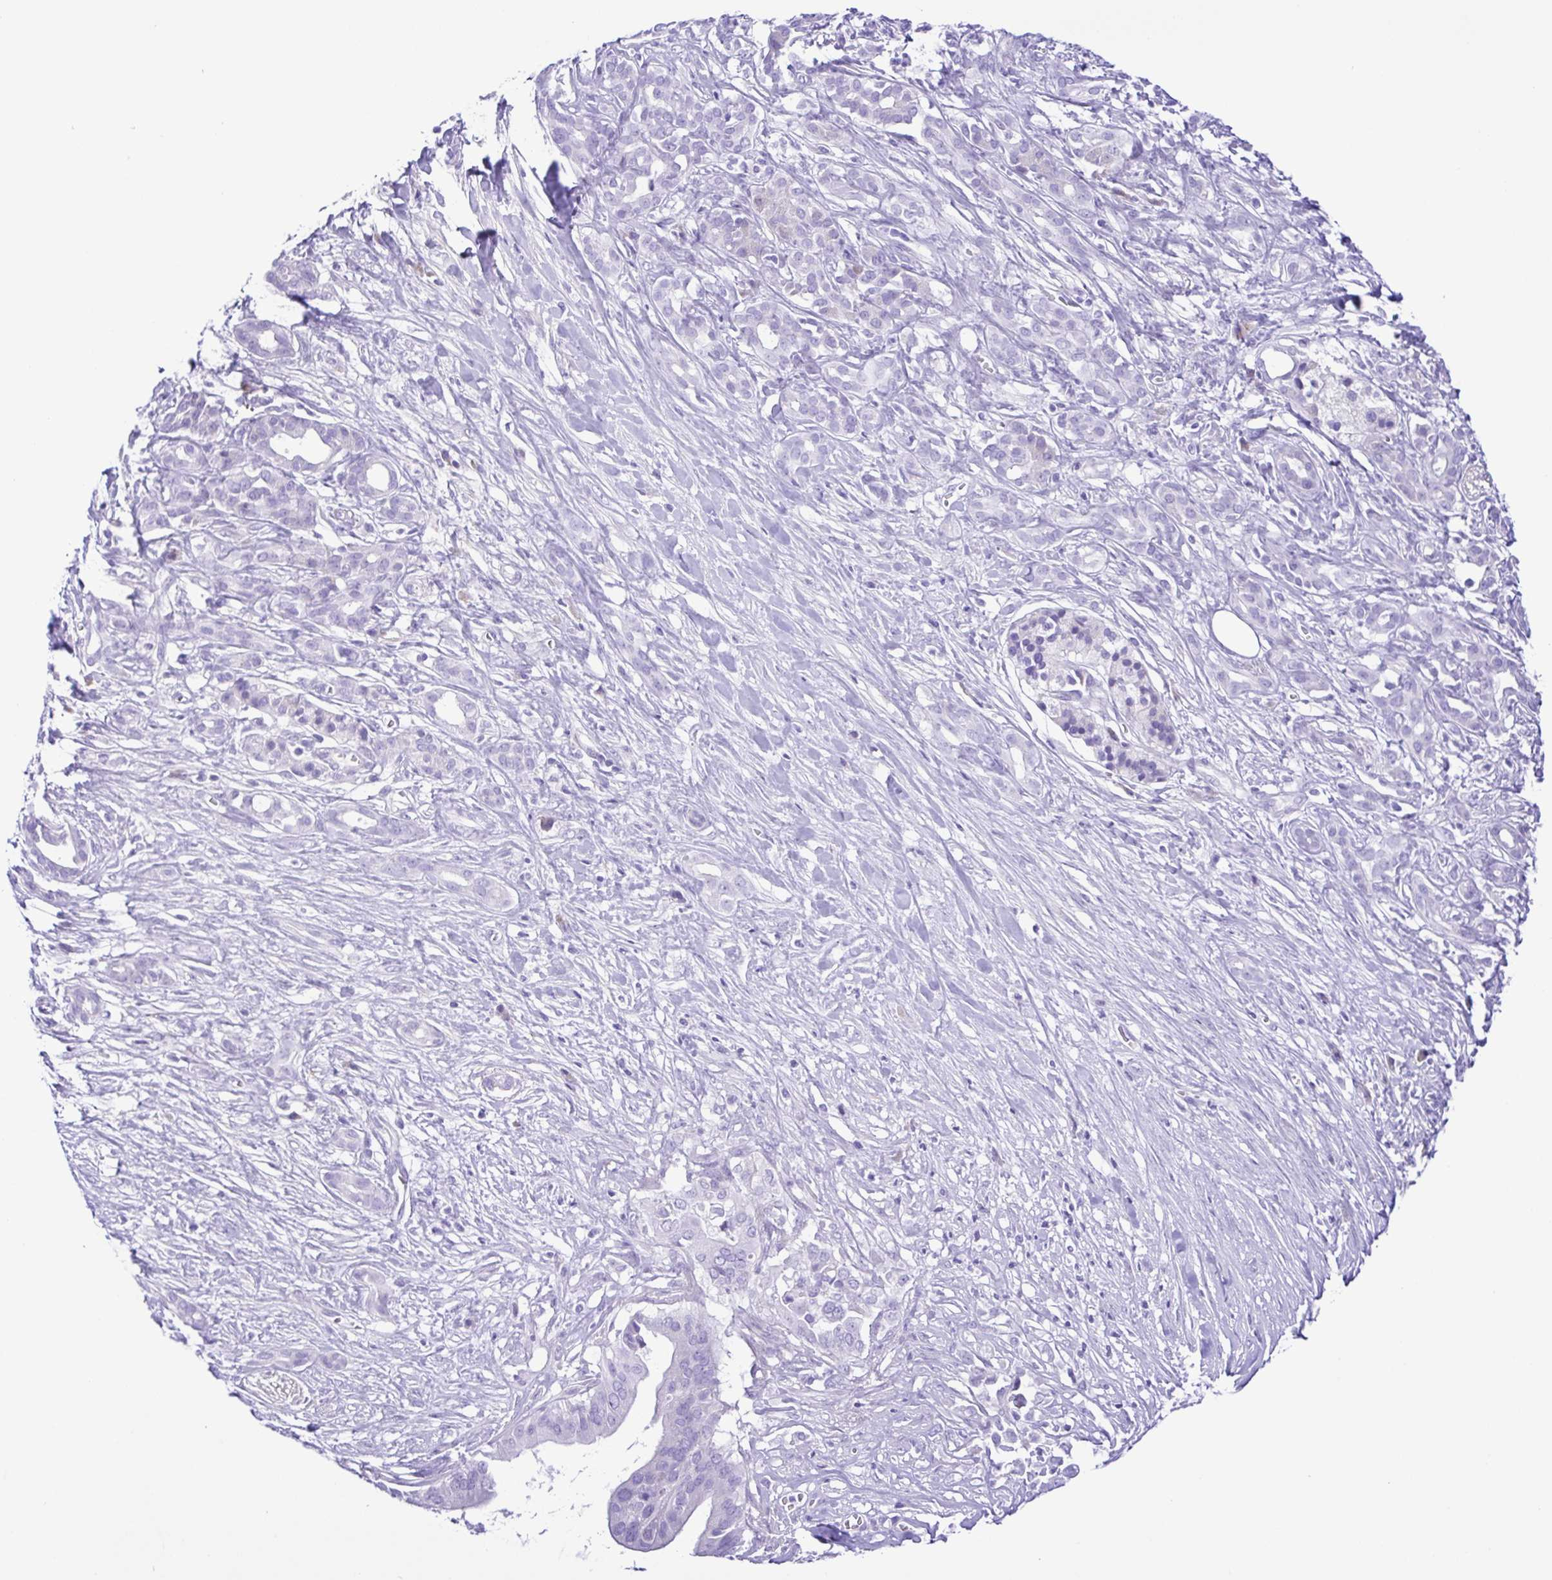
{"staining": {"intensity": "negative", "quantity": "none", "location": "none"}, "tissue": "pancreatic cancer", "cell_type": "Tumor cells", "image_type": "cancer", "snomed": [{"axis": "morphology", "description": "Adenocarcinoma, NOS"}, {"axis": "topography", "description": "Pancreas"}], "caption": "Pancreatic cancer (adenocarcinoma) was stained to show a protein in brown. There is no significant expression in tumor cells. (IHC, brightfield microscopy, high magnification).", "gene": "PAK3", "patient": {"sex": "male", "age": 61}}